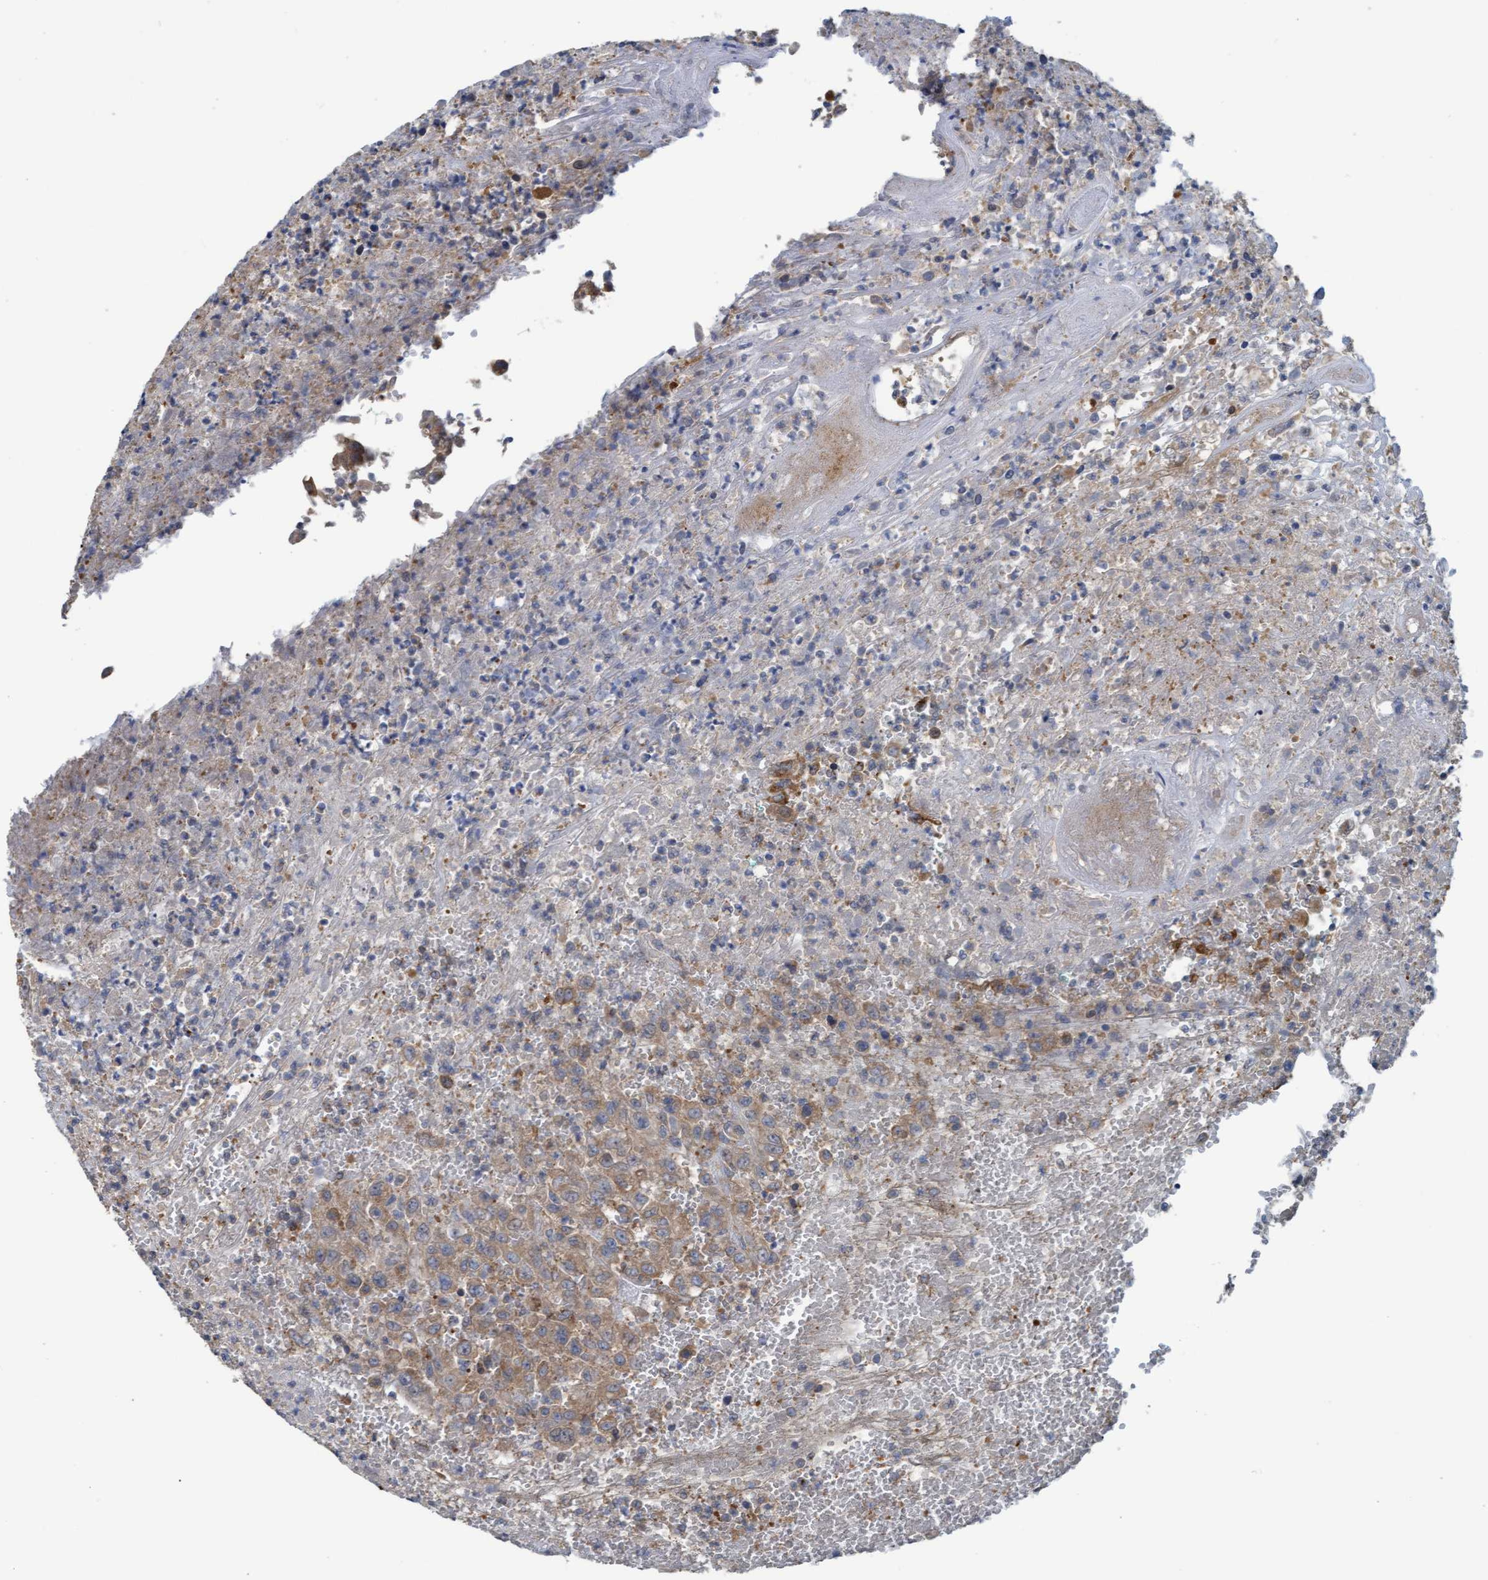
{"staining": {"intensity": "weak", "quantity": ">75%", "location": "cytoplasmic/membranous"}, "tissue": "urothelial cancer", "cell_type": "Tumor cells", "image_type": "cancer", "snomed": [{"axis": "morphology", "description": "Urothelial carcinoma, High grade"}, {"axis": "topography", "description": "Urinary bladder"}], "caption": "A photomicrograph of human urothelial cancer stained for a protein displays weak cytoplasmic/membranous brown staining in tumor cells.", "gene": "LRSAM1", "patient": {"sex": "male", "age": 46}}